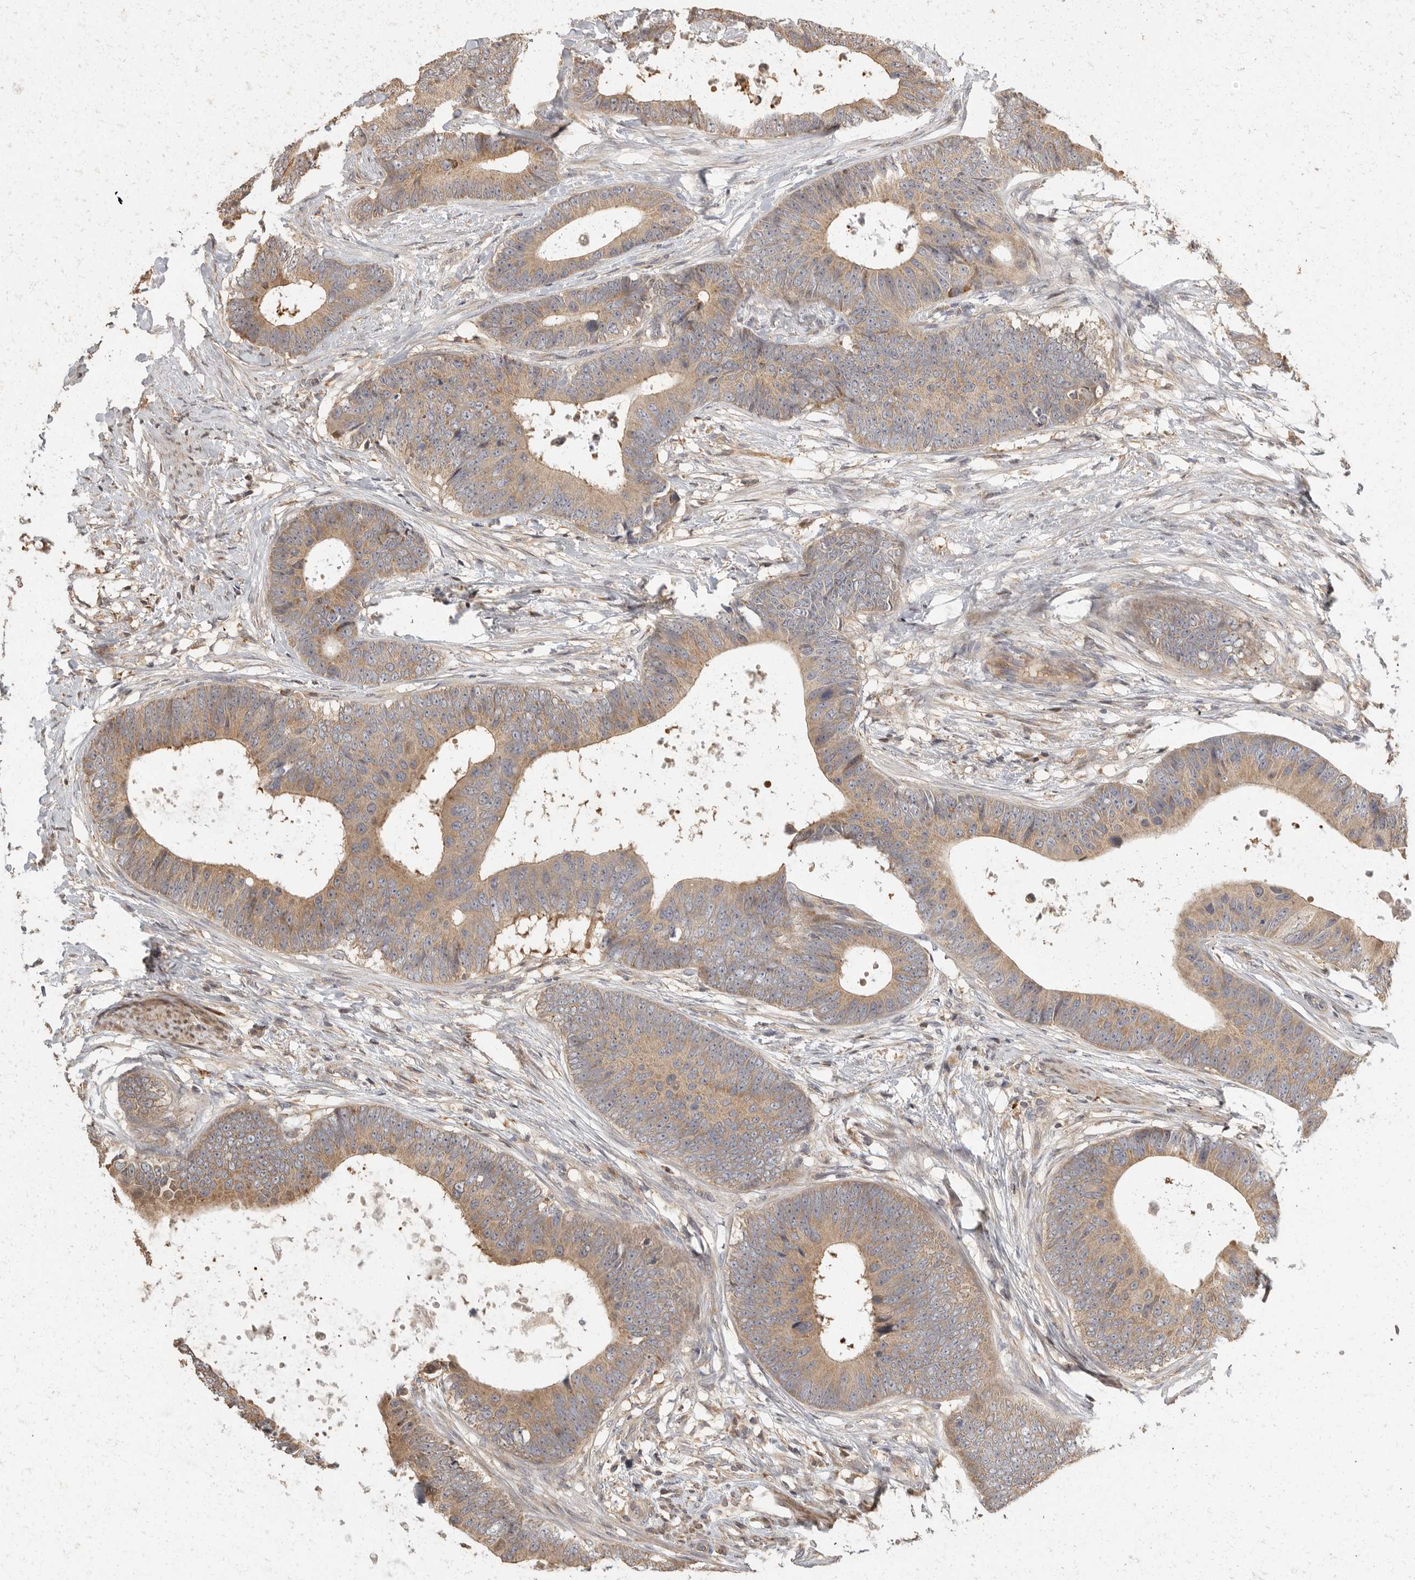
{"staining": {"intensity": "moderate", "quantity": ">75%", "location": "cytoplasmic/membranous"}, "tissue": "colorectal cancer", "cell_type": "Tumor cells", "image_type": "cancer", "snomed": [{"axis": "morphology", "description": "Adenocarcinoma, NOS"}, {"axis": "topography", "description": "Colon"}], "caption": "This is a photomicrograph of IHC staining of colorectal adenocarcinoma, which shows moderate staining in the cytoplasmic/membranous of tumor cells.", "gene": "SWT1", "patient": {"sex": "male", "age": 56}}